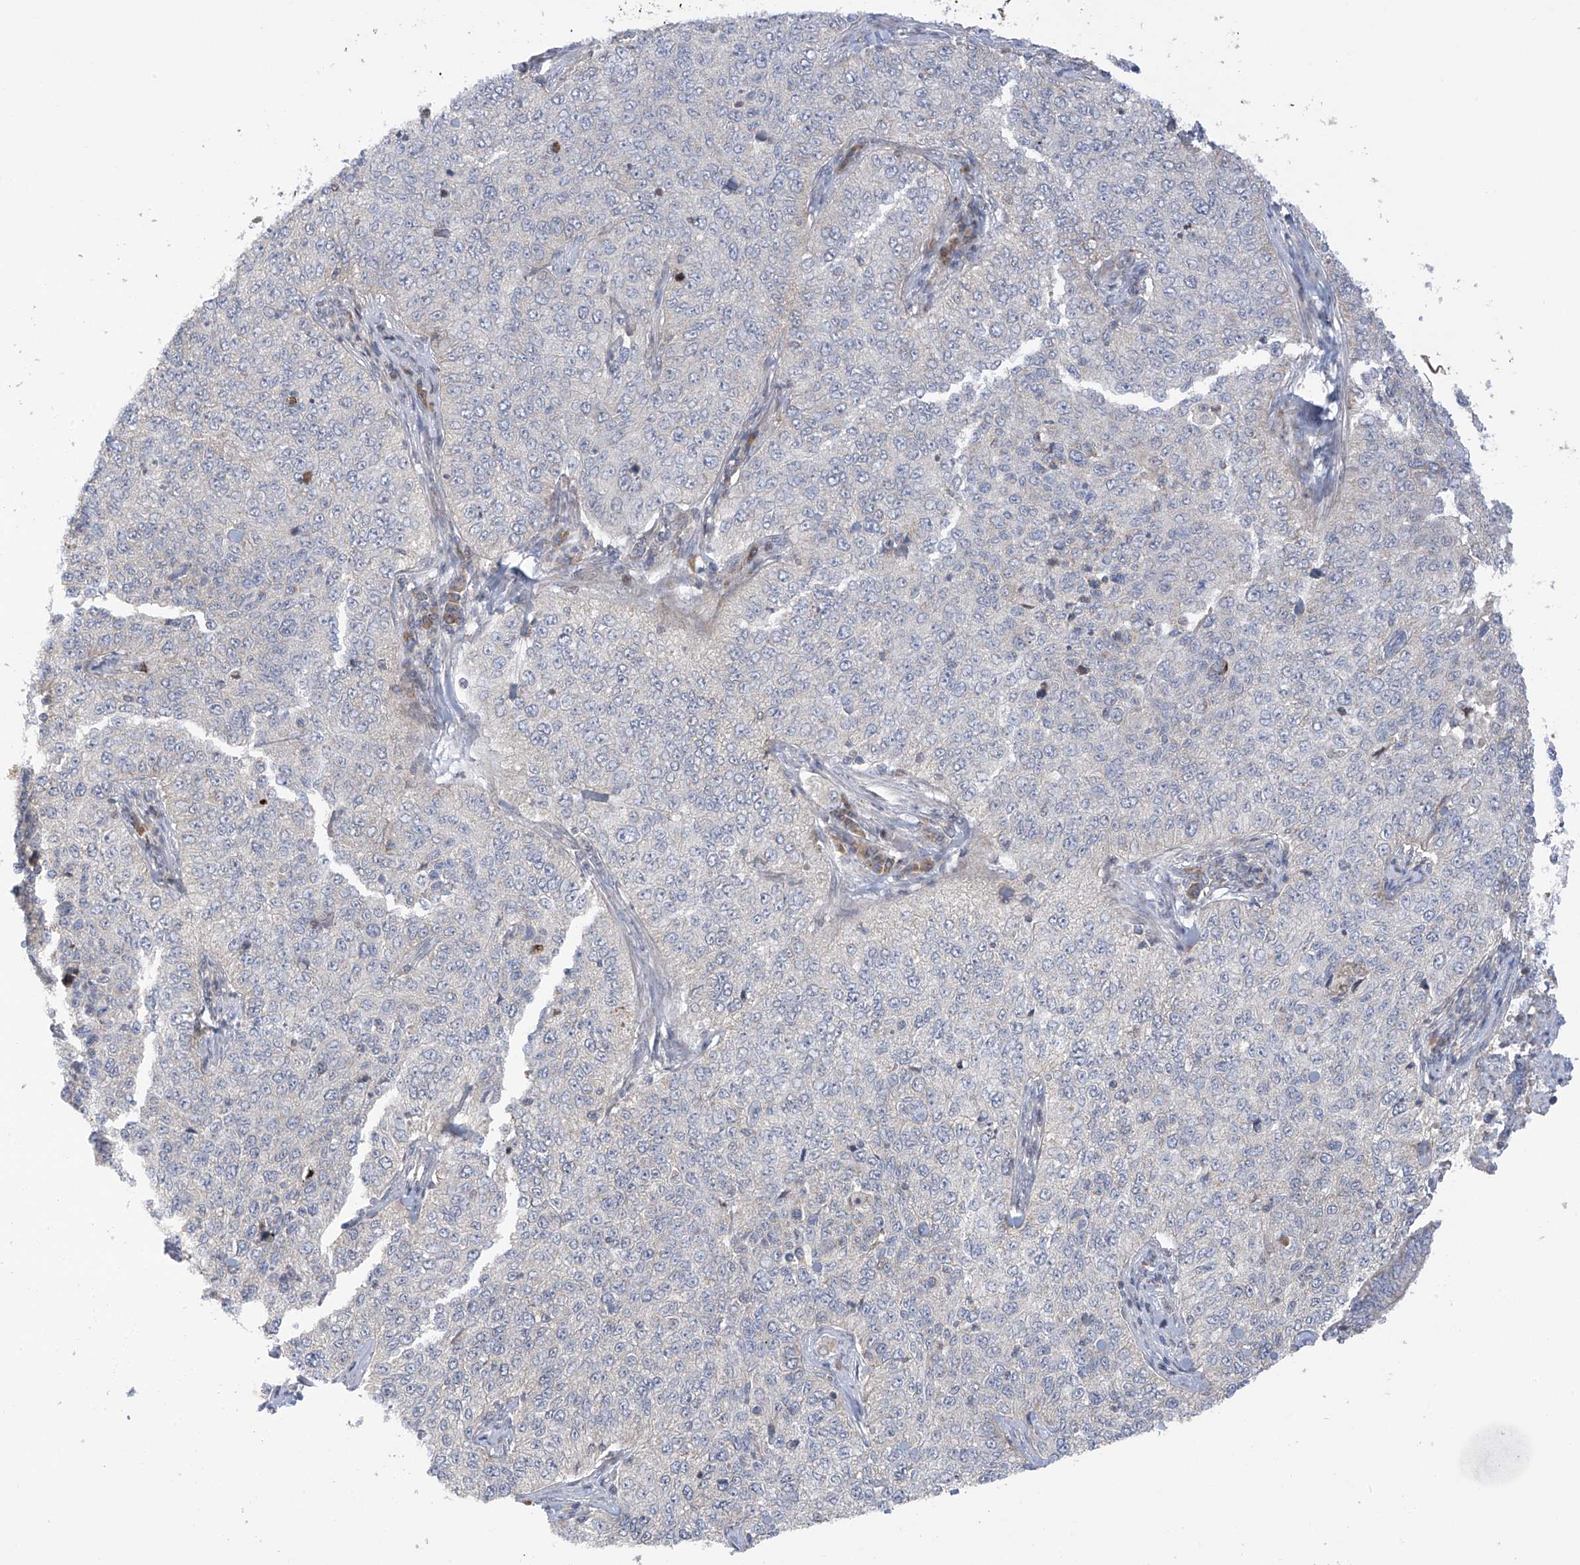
{"staining": {"intensity": "negative", "quantity": "none", "location": "none"}, "tissue": "cervical cancer", "cell_type": "Tumor cells", "image_type": "cancer", "snomed": [{"axis": "morphology", "description": "Squamous cell carcinoma, NOS"}, {"axis": "topography", "description": "Cervix"}], "caption": "Human squamous cell carcinoma (cervical) stained for a protein using immunohistochemistry (IHC) exhibits no staining in tumor cells.", "gene": "SLCO4A1", "patient": {"sex": "female", "age": 35}}